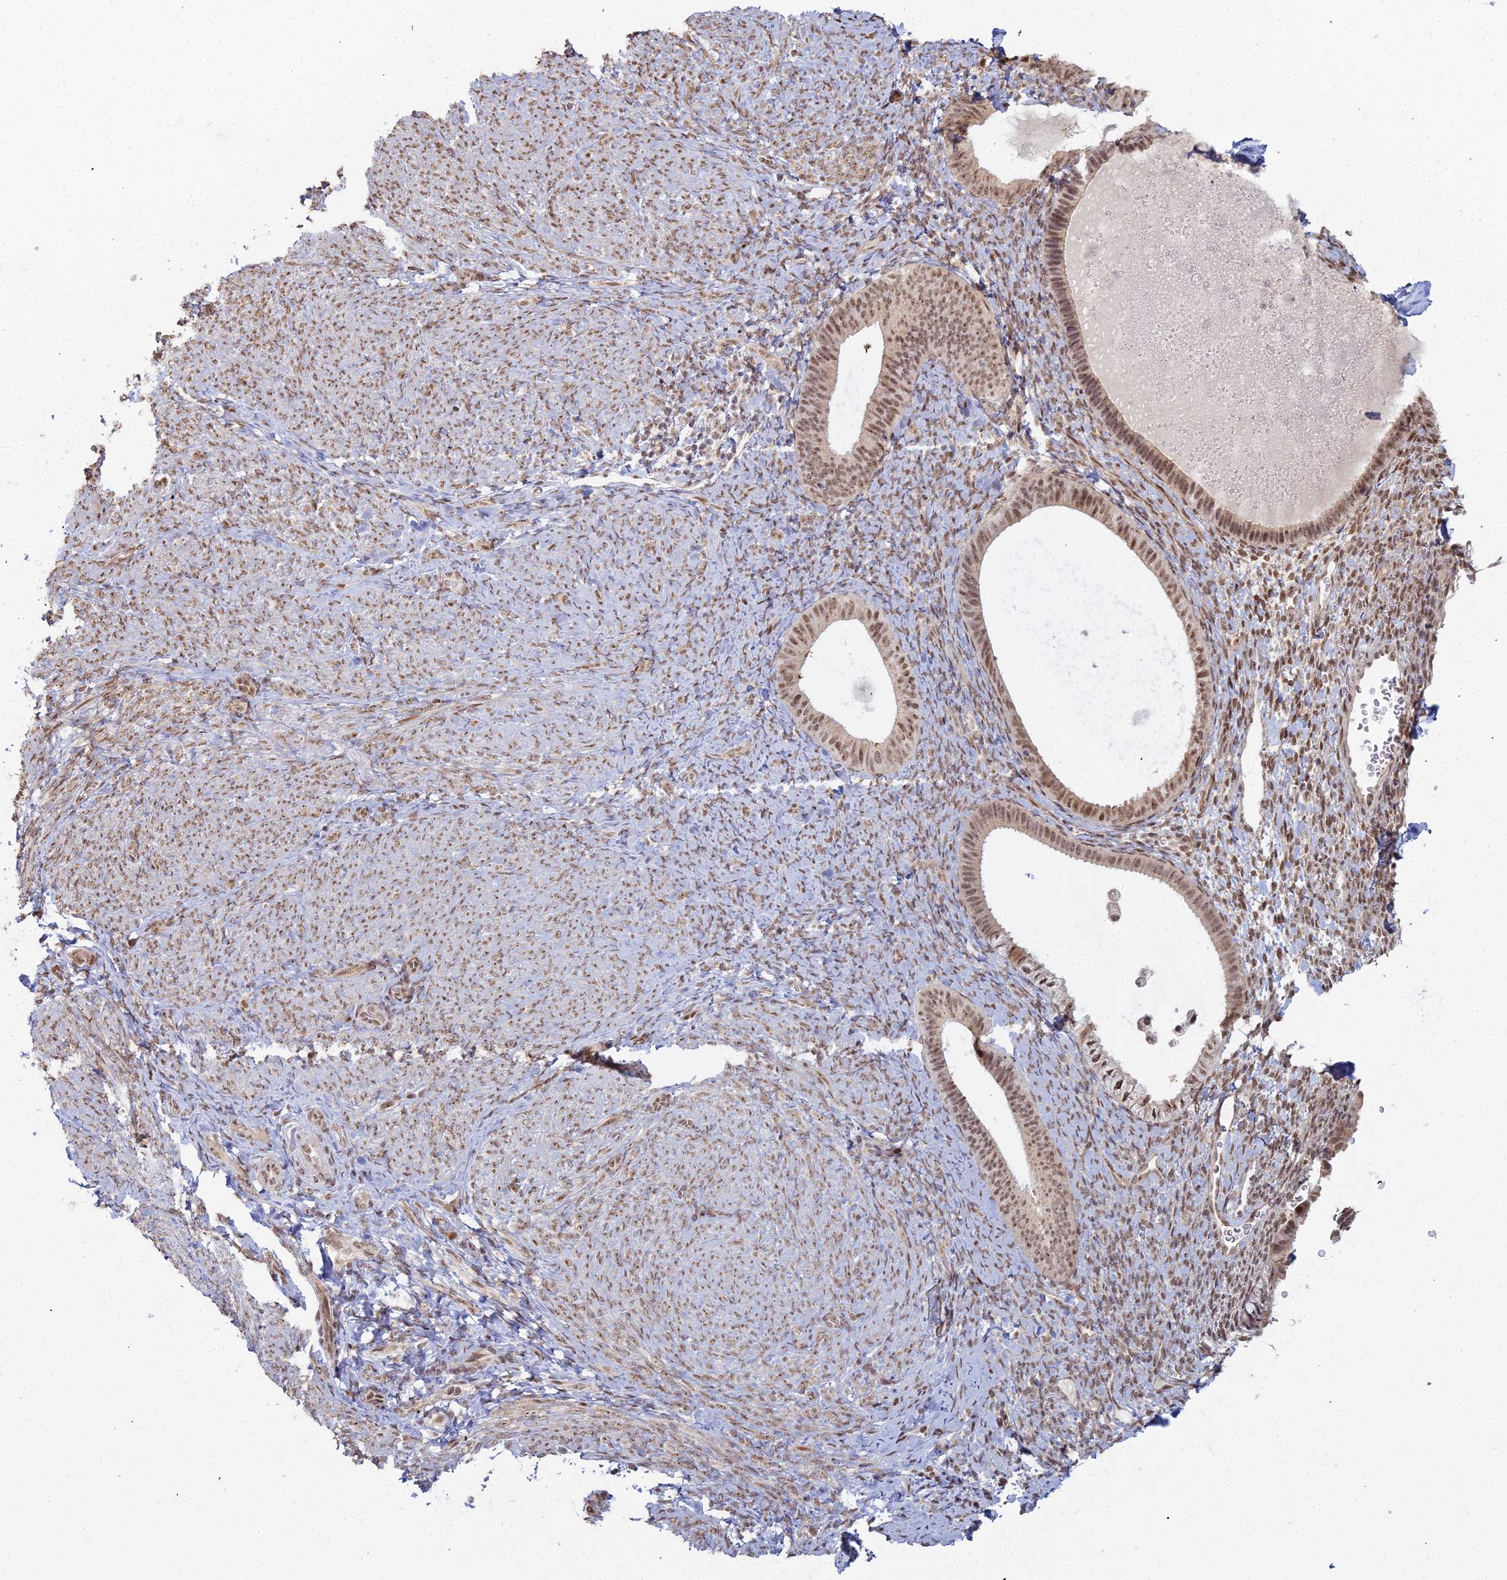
{"staining": {"intensity": "moderate", "quantity": ">75%", "location": "nuclear"}, "tissue": "endometrium", "cell_type": "Cells in endometrial stroma", "image_type": "normal", "snomed": [{"axis": "morphology", "description": "Normal tissue, NOS"}, {"axis": "topography", "description": "Endometrium"}], "caption": "Immunohistochemistry (IHC) staining of unremarkable endometrium, which shows medium levels of moderate nuclear expression in about >75% of cells in endometrial stroma indicating moderate nuclear protein positivity. The staining was performed using DAB (brown) for protein detection and nuclei were counterstained in hematoxylin (blue).", "gene": "ABCA2", "patient": {"sex": "female", "age": 65}}